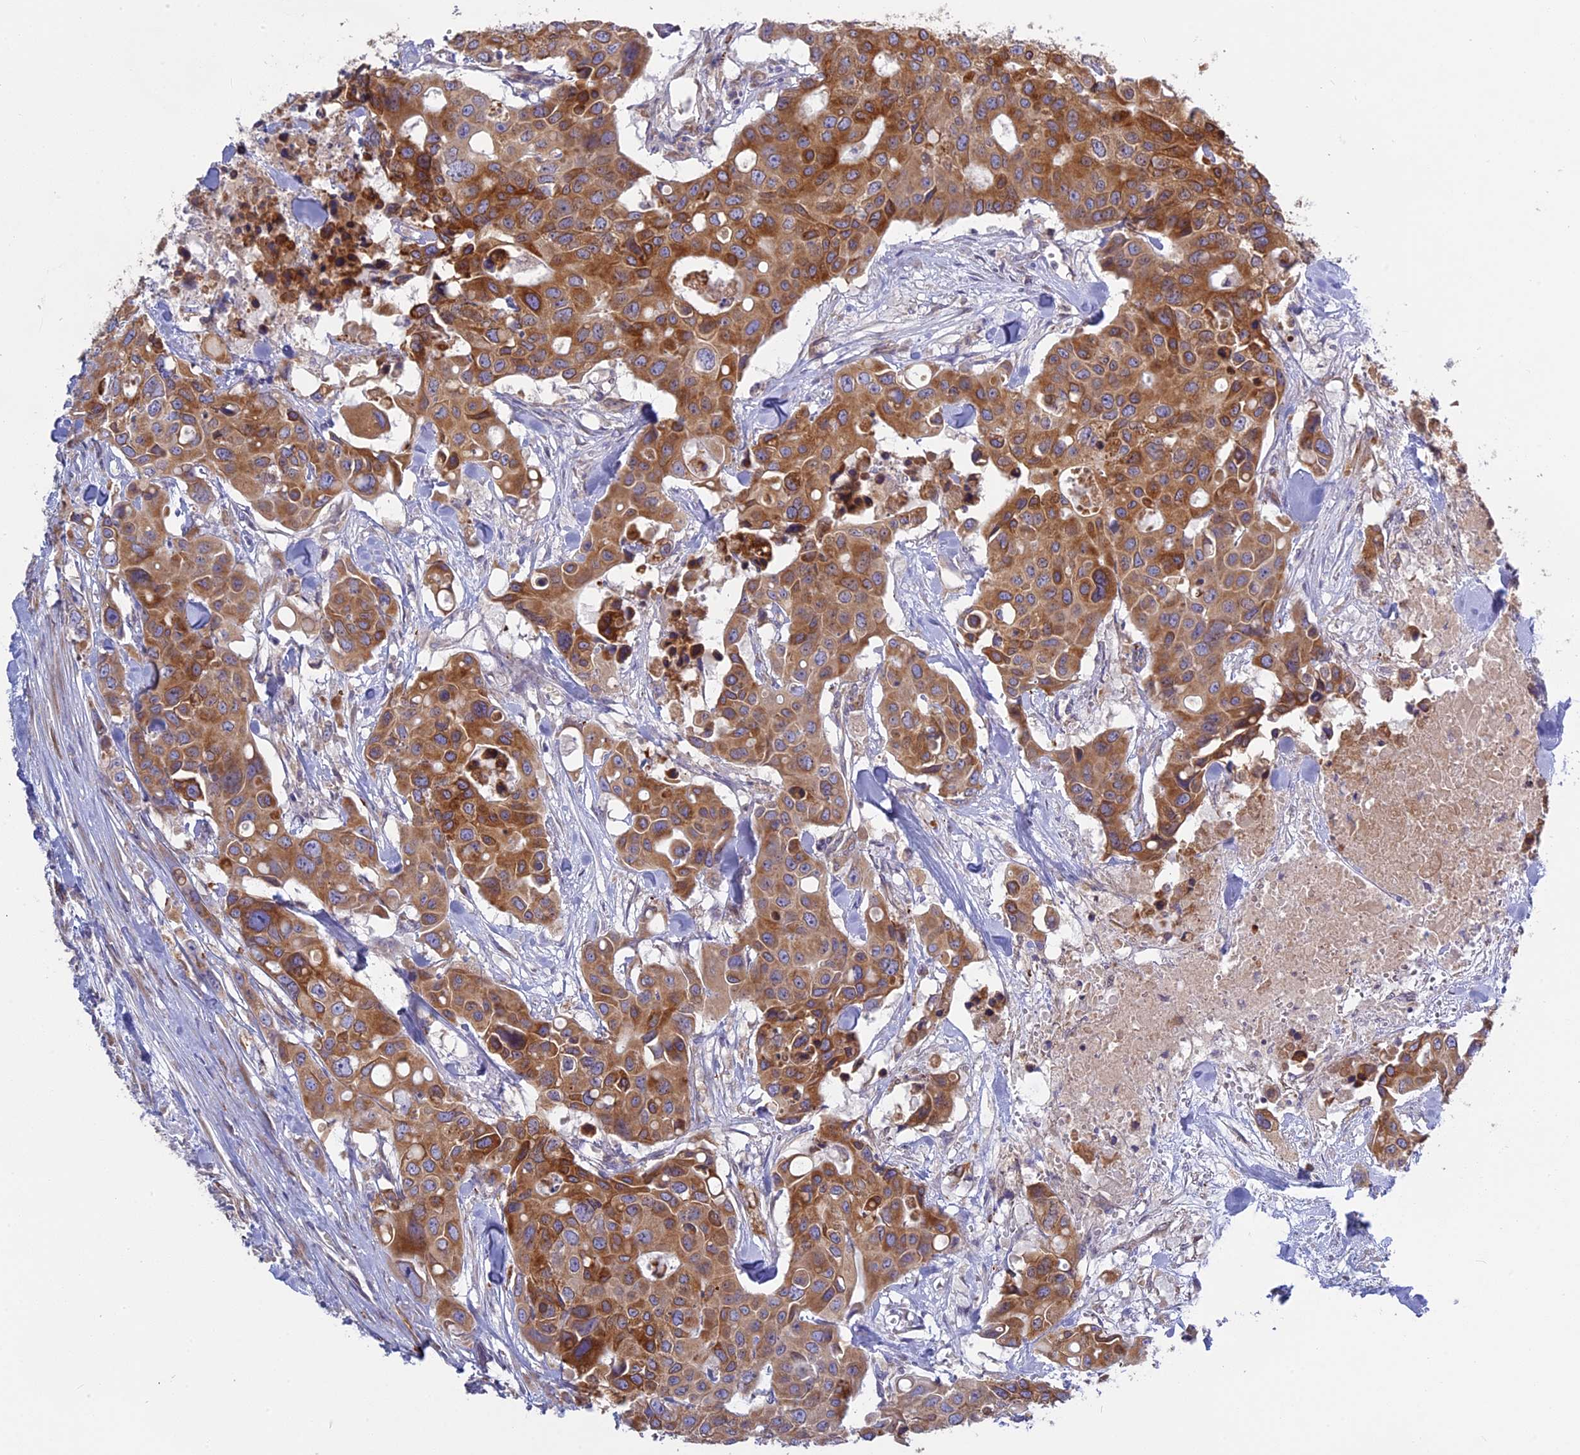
{"staining": {"intensity": "moderate", "quantity": ">75%", "location": "cytoplasmic/membranous"}, "tissue": "colorectal cancer", "cell_type": "Tumor cells", "image_type": "cancer", "snomed": [{"axis": "morphology", "description": "Adenocarcinoma, NOS"}, {"axis": "topography", "description": "Colon"}], "caption": "High-power microscopy captured an immunohistochemistry photomicrograph of colorectal cancer, revealing moderate cytoplasmic/membranous expression in about >75% of tumor cells.", "gene": "TLCD1", "patient": {"sex": "male", "age": 77}}